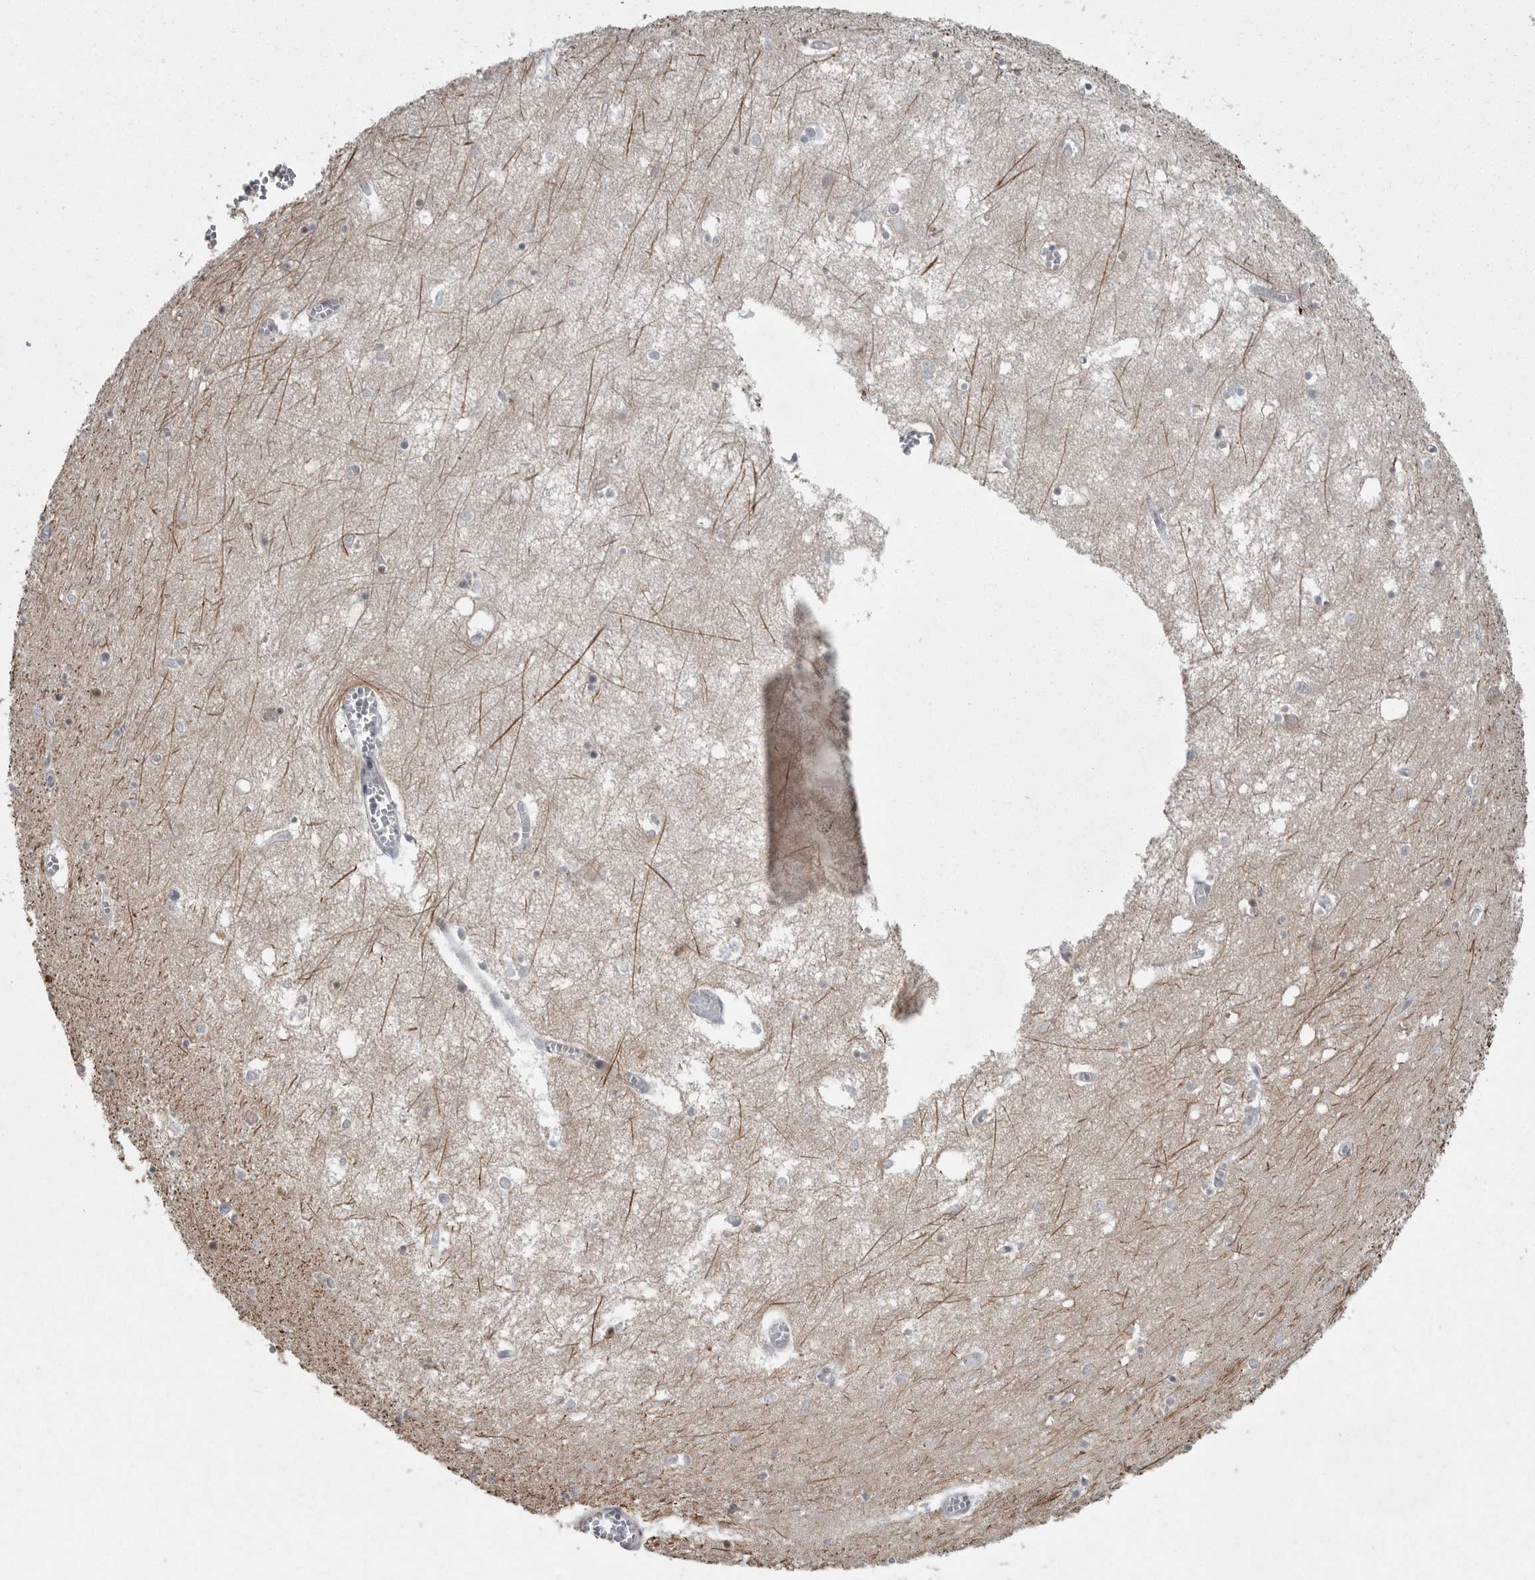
{"staining": {"intensity": "strong", "quantity": "25%-75%", "location": "nuclear"}, "tissue": "hippocampus", "cell_type": "Glial cells", "image_type": "normal", "snomed": [{"axis": "morphology", "description": "Normal tissue, NOS"}, {"axis": "topography", "description": "Hippocampus"}], "caption": "Benign hippocampus reveals strong nuclear expression in about 25%-75% of glial cells, visualized by immunohistochemistry.", "gene": "HMGN3", "patient": {"sex": "male", "age": 70}}